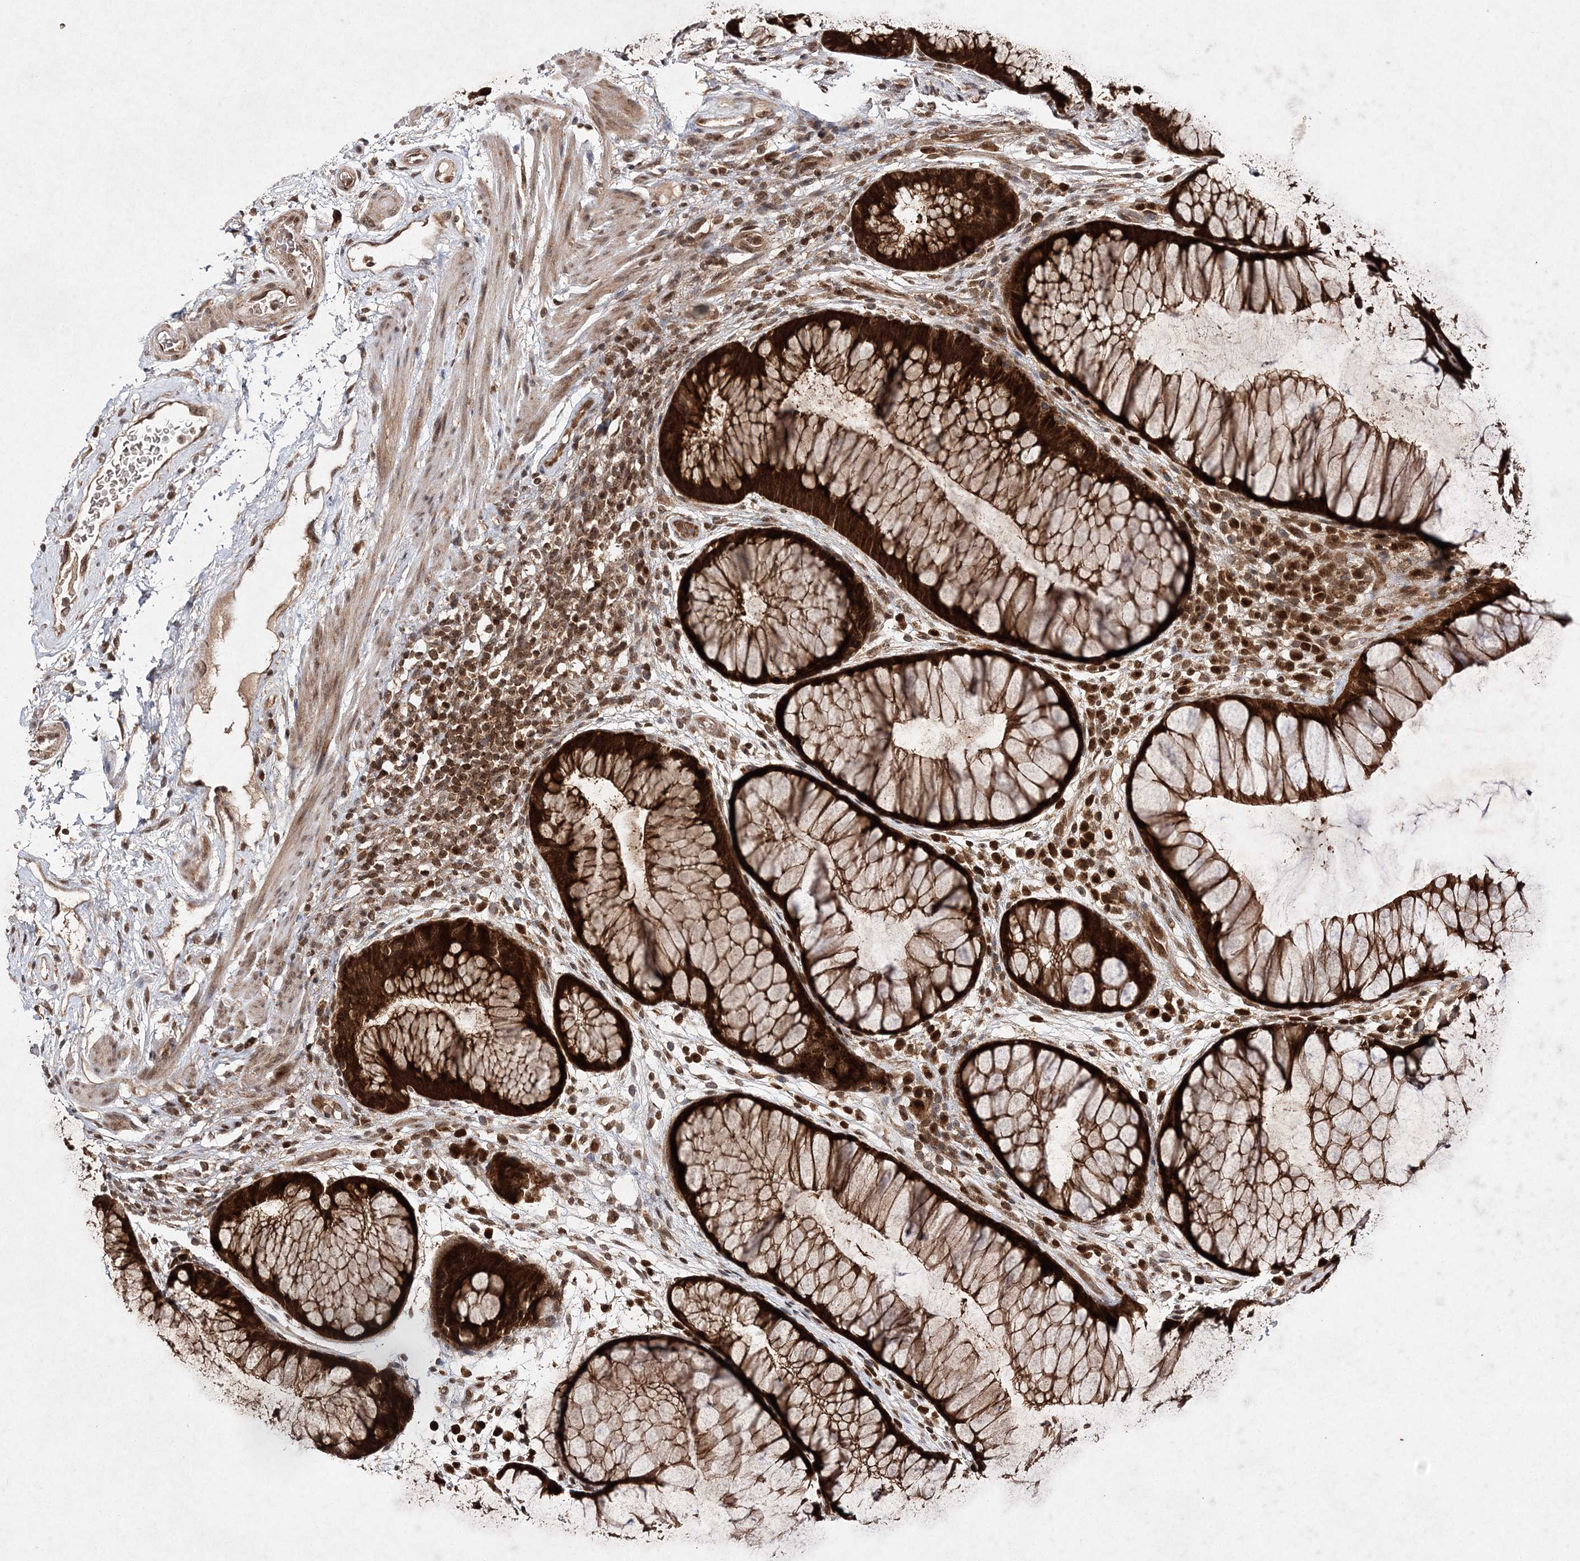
{"staining": {"intensity": "strong", "quantity": ">75%", "location": "cytoplasmic/membranous,nuclear"}, "tissue": "rectum", "cell_type": "Glandular cells", "image_type": "normal", "snomed": [{"axis": "morphology", "description": "Normal tissue, NOS"}, {"axis": "topography", "description": "Rectum"}], "caption": "An image of human rectum stained for a protein reveals strong cytoplasmic/membranous,nuclear brown staining in glandular cells.", "gene": "NIF3L1", "patient": {"sex": "male", "age": 51}}